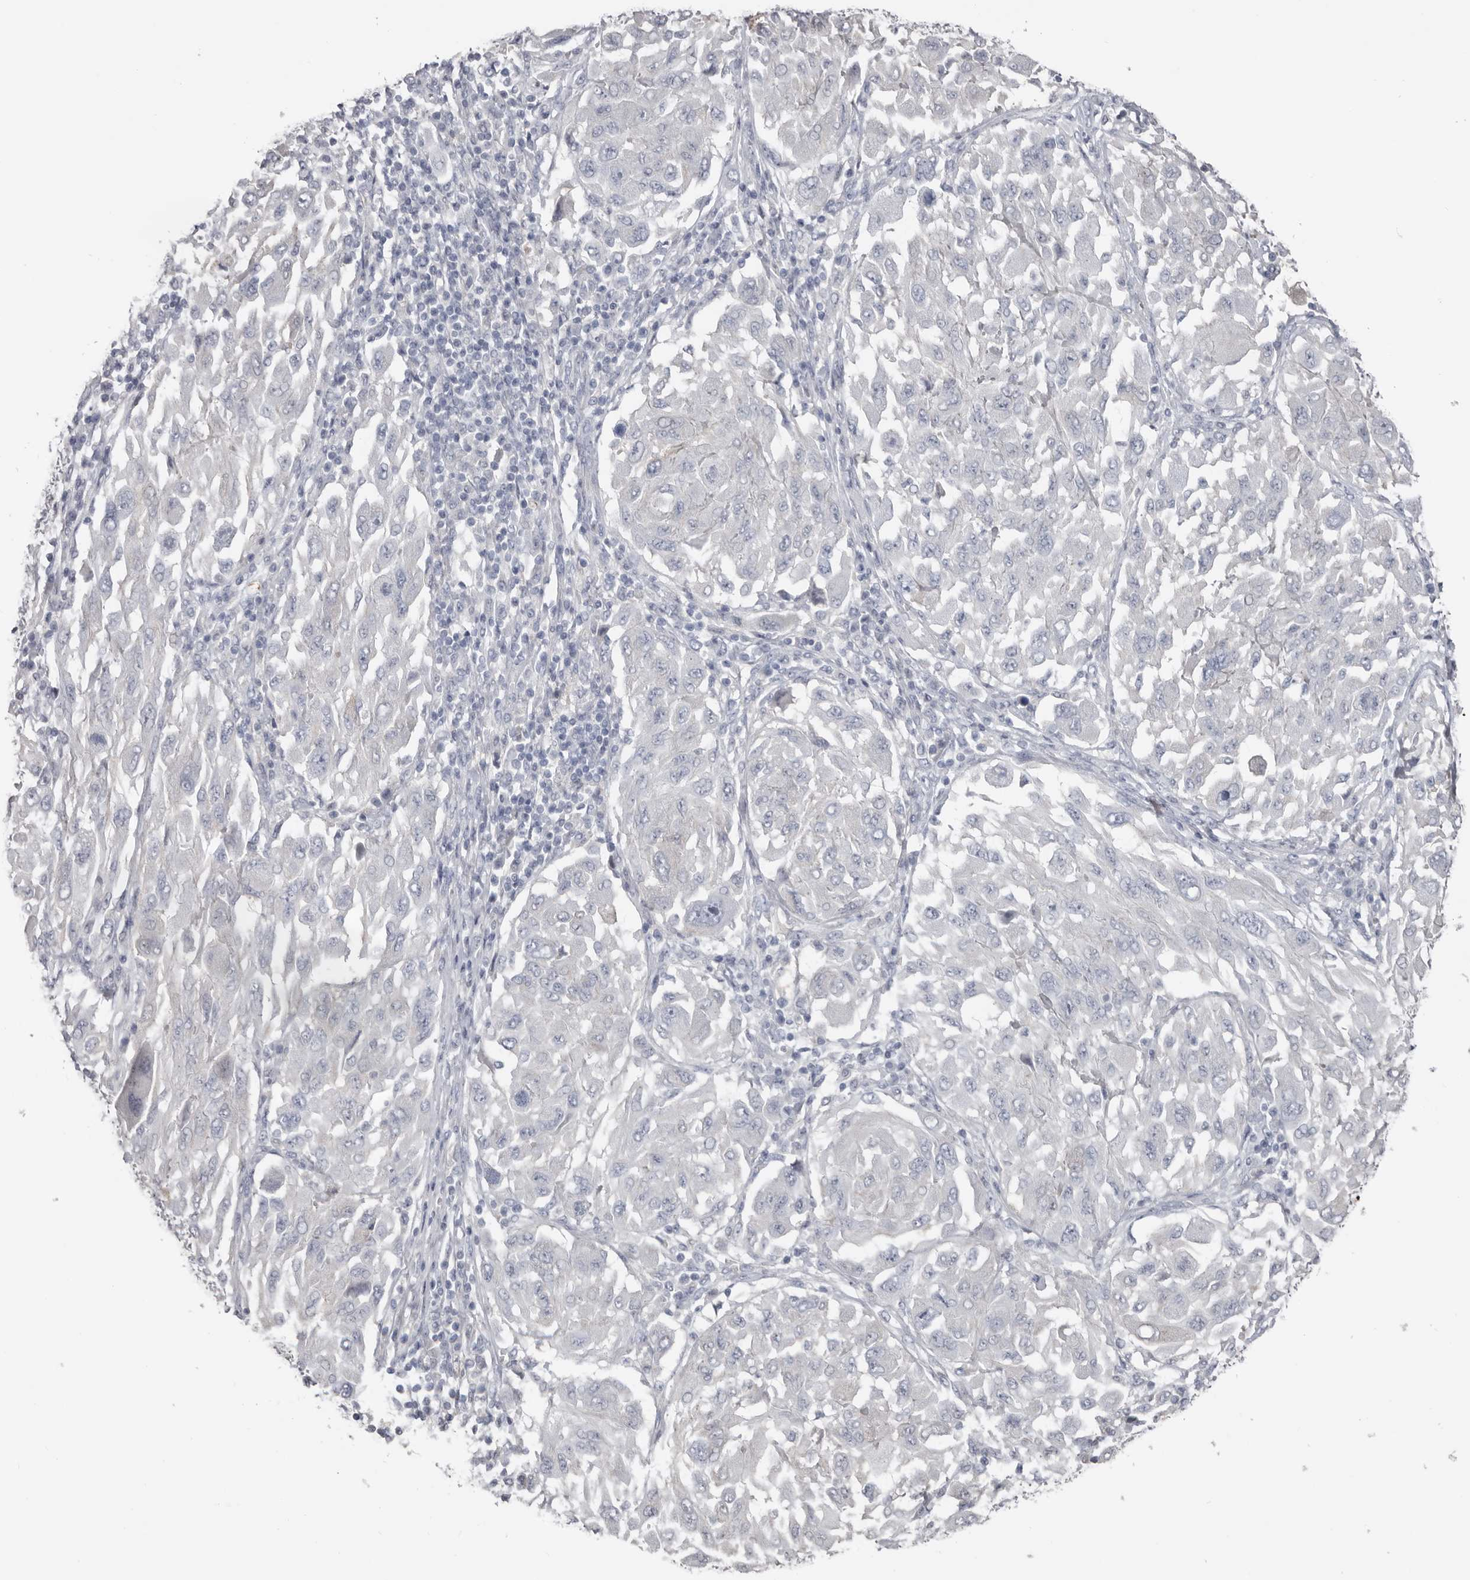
{"staining": {"intensity": "negative", "quantity": "none", "location": "none"}, "tissue": "melanoma", "cell_type": "Tumor cells", "image_type": "cancer", "snomed": [{"axis": "morphology", "description": "Malignant melanoma, NOS"}, {"axis": "topography", "description": "Skin"}], "caption": "DAB immunohistochemical staining of human malignant melanoma demonstrates no significant positivity in tumor cells. Nuclei are stained in blue.", "gene": "FABP7", "patient": {"sex": "female", "age": 91}}